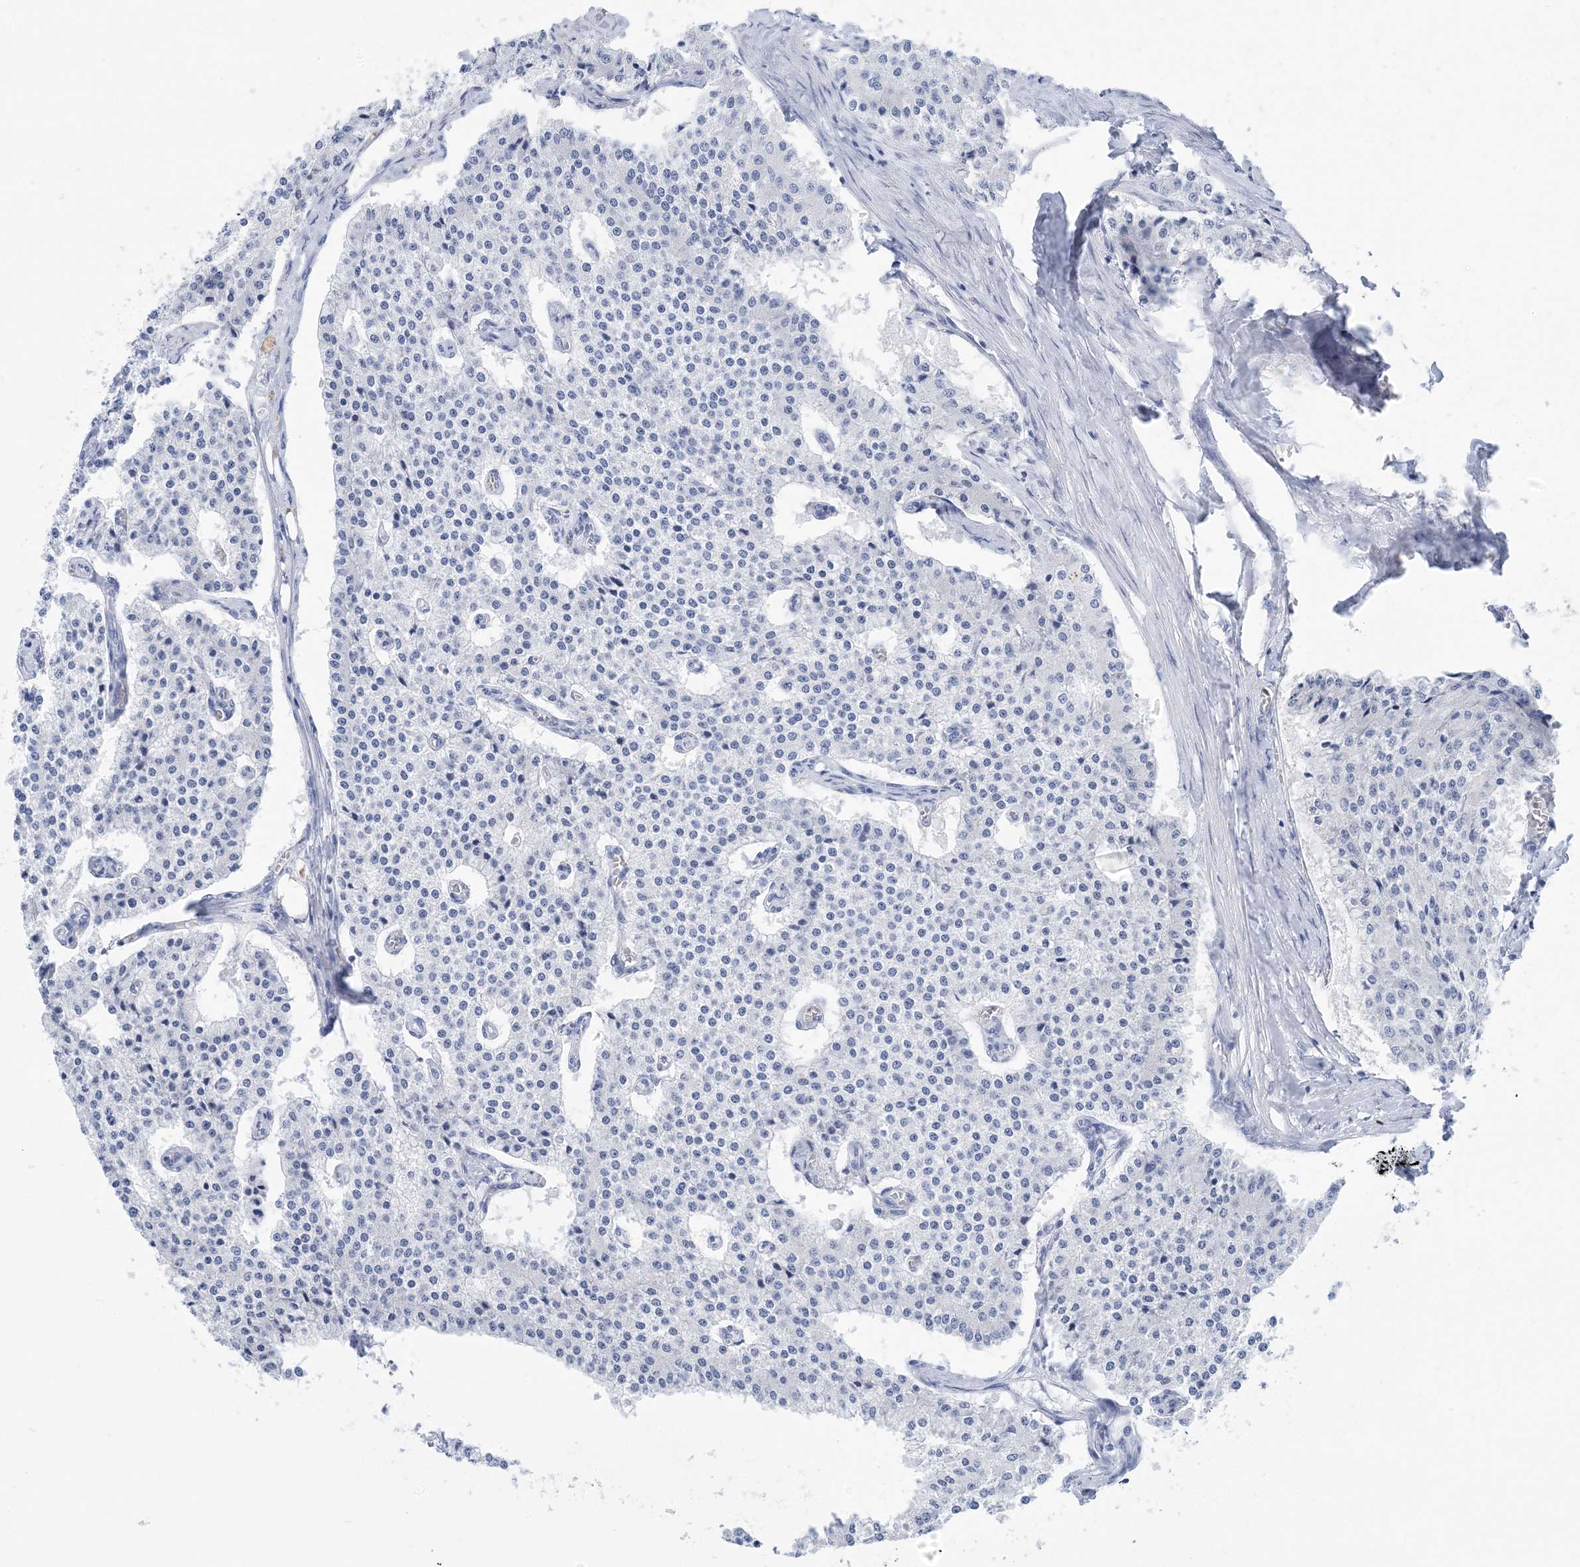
{"staining": {"intensity": "negative", "quantity": "none", "location": "none"}, "tissue": "carcinoid", "cell_type": "Tumor cells", "image_type": "cancer", "snomed": [{"axis": "morphology", "description": "Carcinoid, malignant, NOS"}, {"axis": "topography", "description": "Colon"}], "caption": "This is an immunohistochemistry photomicrograph of human carcinoid. There is no expression in tumor cells.", "gene": "SH3YL1", "patient": {"sex": "female", "age": 52}}